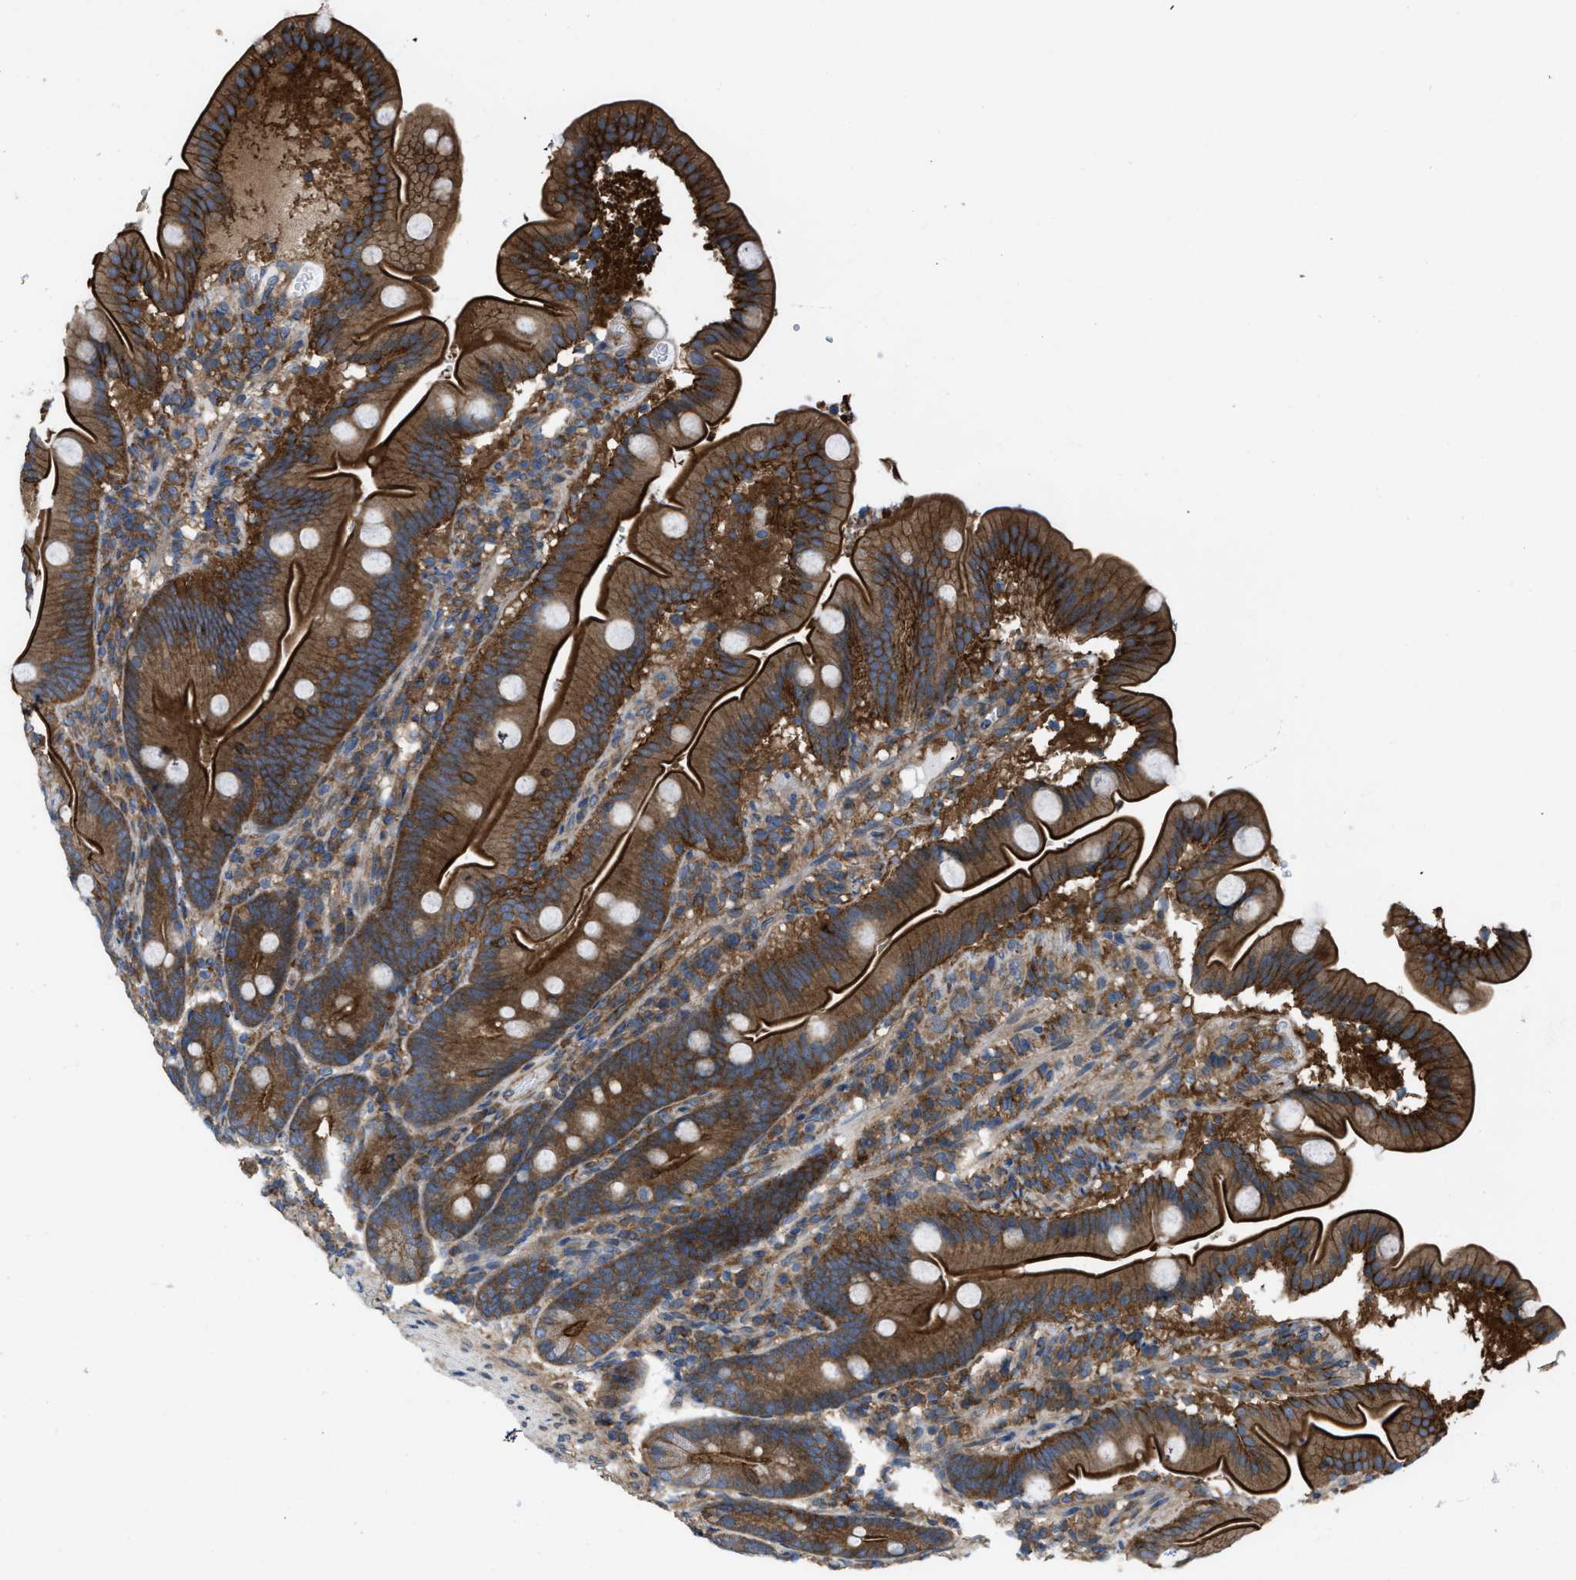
{"staining": {"intensity": "strong", "quantity": ">75%", "location": "cytoplasmic/membranous"}, "tissue": "duodenum", "cell_type": "Glandular cells", "image_type": "normal", "snomed": [{"axis": "morphology", "description": "Normal tissue, NOS"}, {"axis": "topography", "description": "Duodenum"}], "caption": "Protein staining of unremarkable duodenum exhibits strong cytoplasmic/membranous positivity in approximately >75% of glandular cells.", "gene": "MYO18A", "patient": {"sex": "male", "age": 54}}